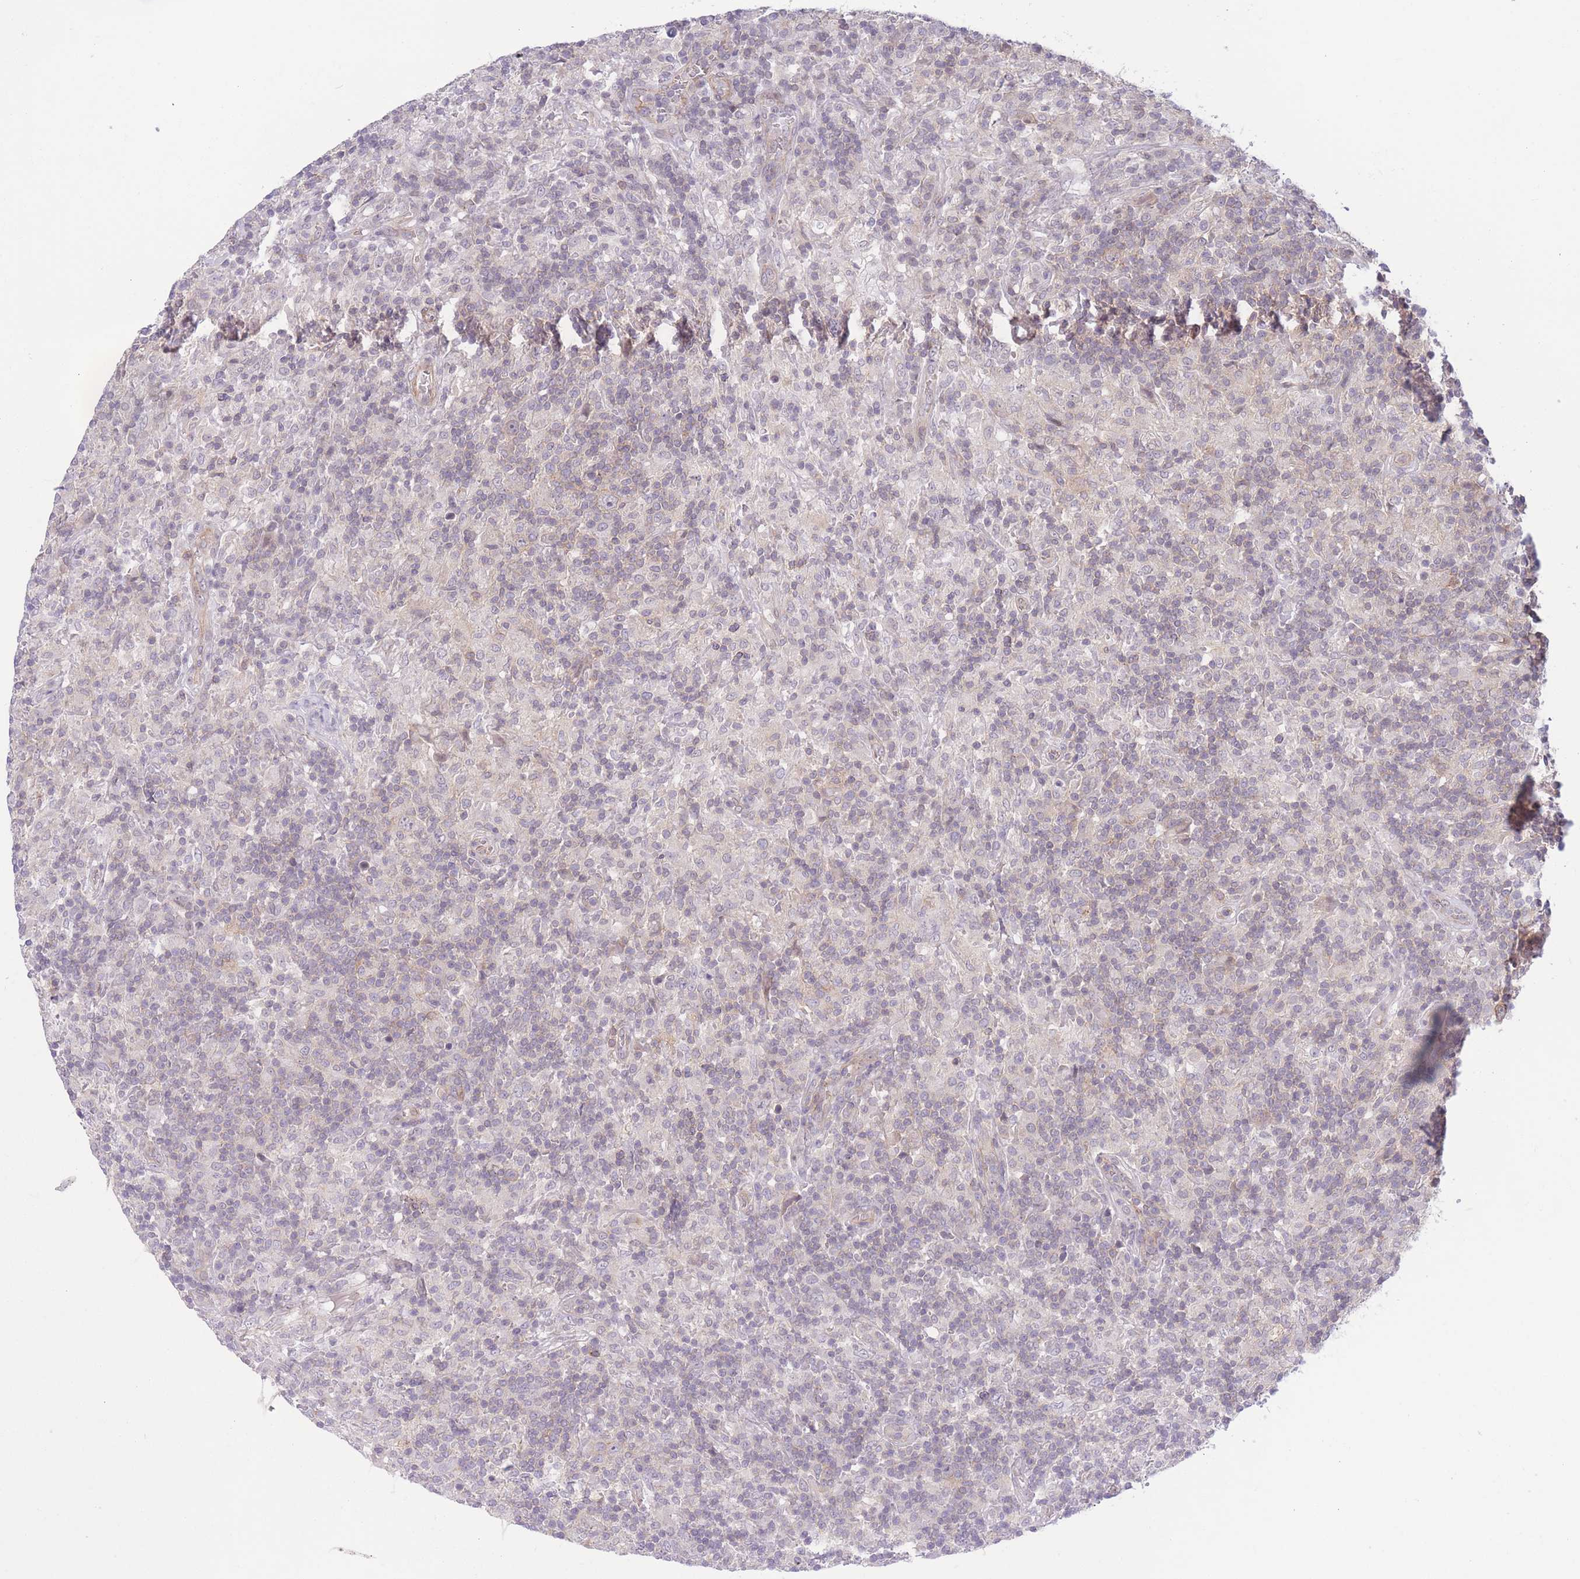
{"staining": {"intensity": "moderate", "quantity": "<25%", "location": "cytoplasmic/membranous"}, "tissue": "lymphoma", "cell_type": "Tumor cells", "image_type": "cancer", "snomed": [{"axis": "morphology", "description": "Hodgkin's disease, NOS"}, {"axis": "topography", "description": "Lymph node"}], "caption": "Hodgkin's disease stained with immunohistochemistry displays moderate cytoplasmic/membranous expression in about <25% of tumor cells.", "gene": "FUT5", "patient": {"sex": "male", "age": 70}}